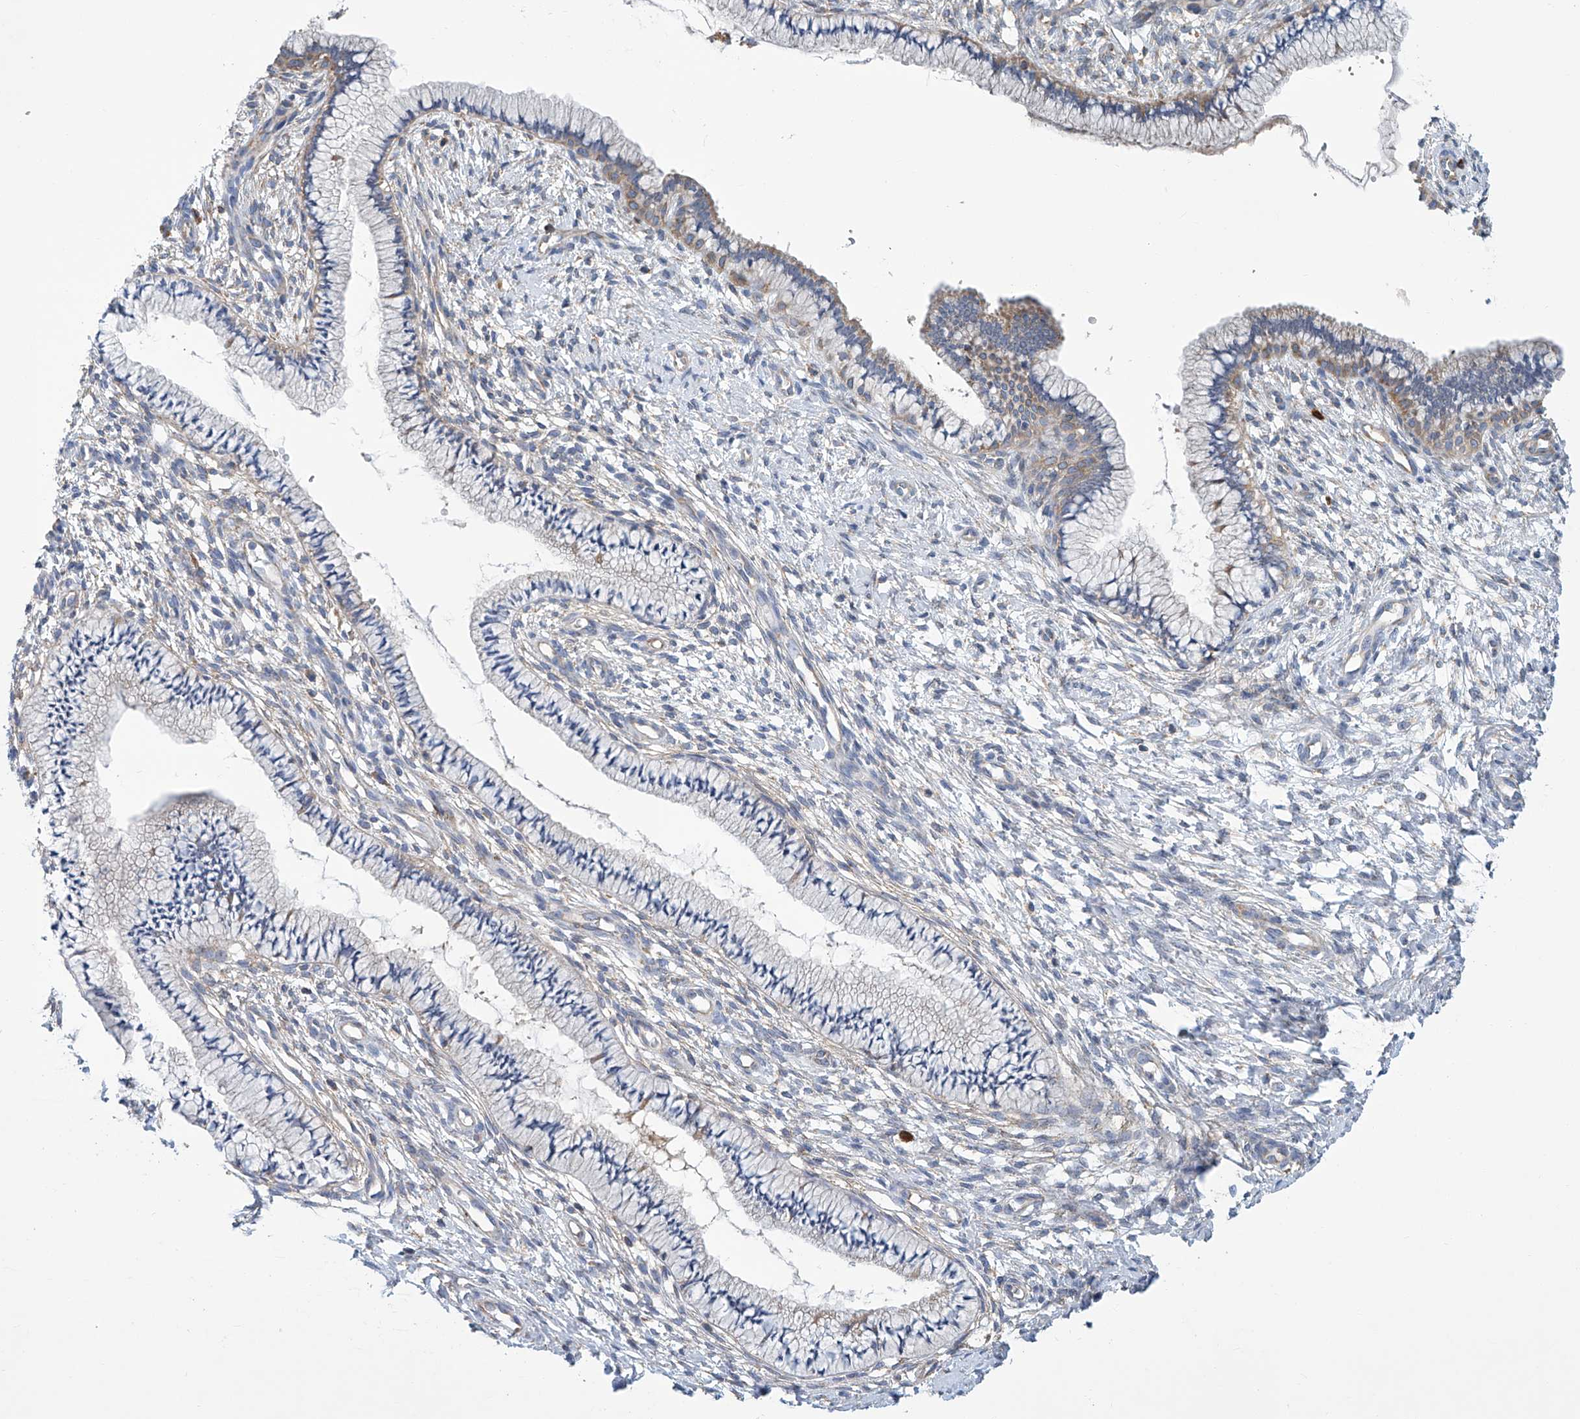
{"staining": {"intensity": "moderate", "quantity": "25%-75%", "location": "cytoplasmic/membranous"}, "tissue": "cervix", "cell_type": "Glandular cells", "image_type": "normal", "snomed": [{"axis": "morphology", "description": "Normal tissue, NOS"}, {"axis": "topography", "description": "Cervix"}], "caption": "Cervix stained with DAB immunohistochemistry displays medium levels of moderate cytoplasmic/membranous expression in about 25%-75% of glandular cells.", "gene": "SENP2", "patient": {"sex": "female", "age": 36}}